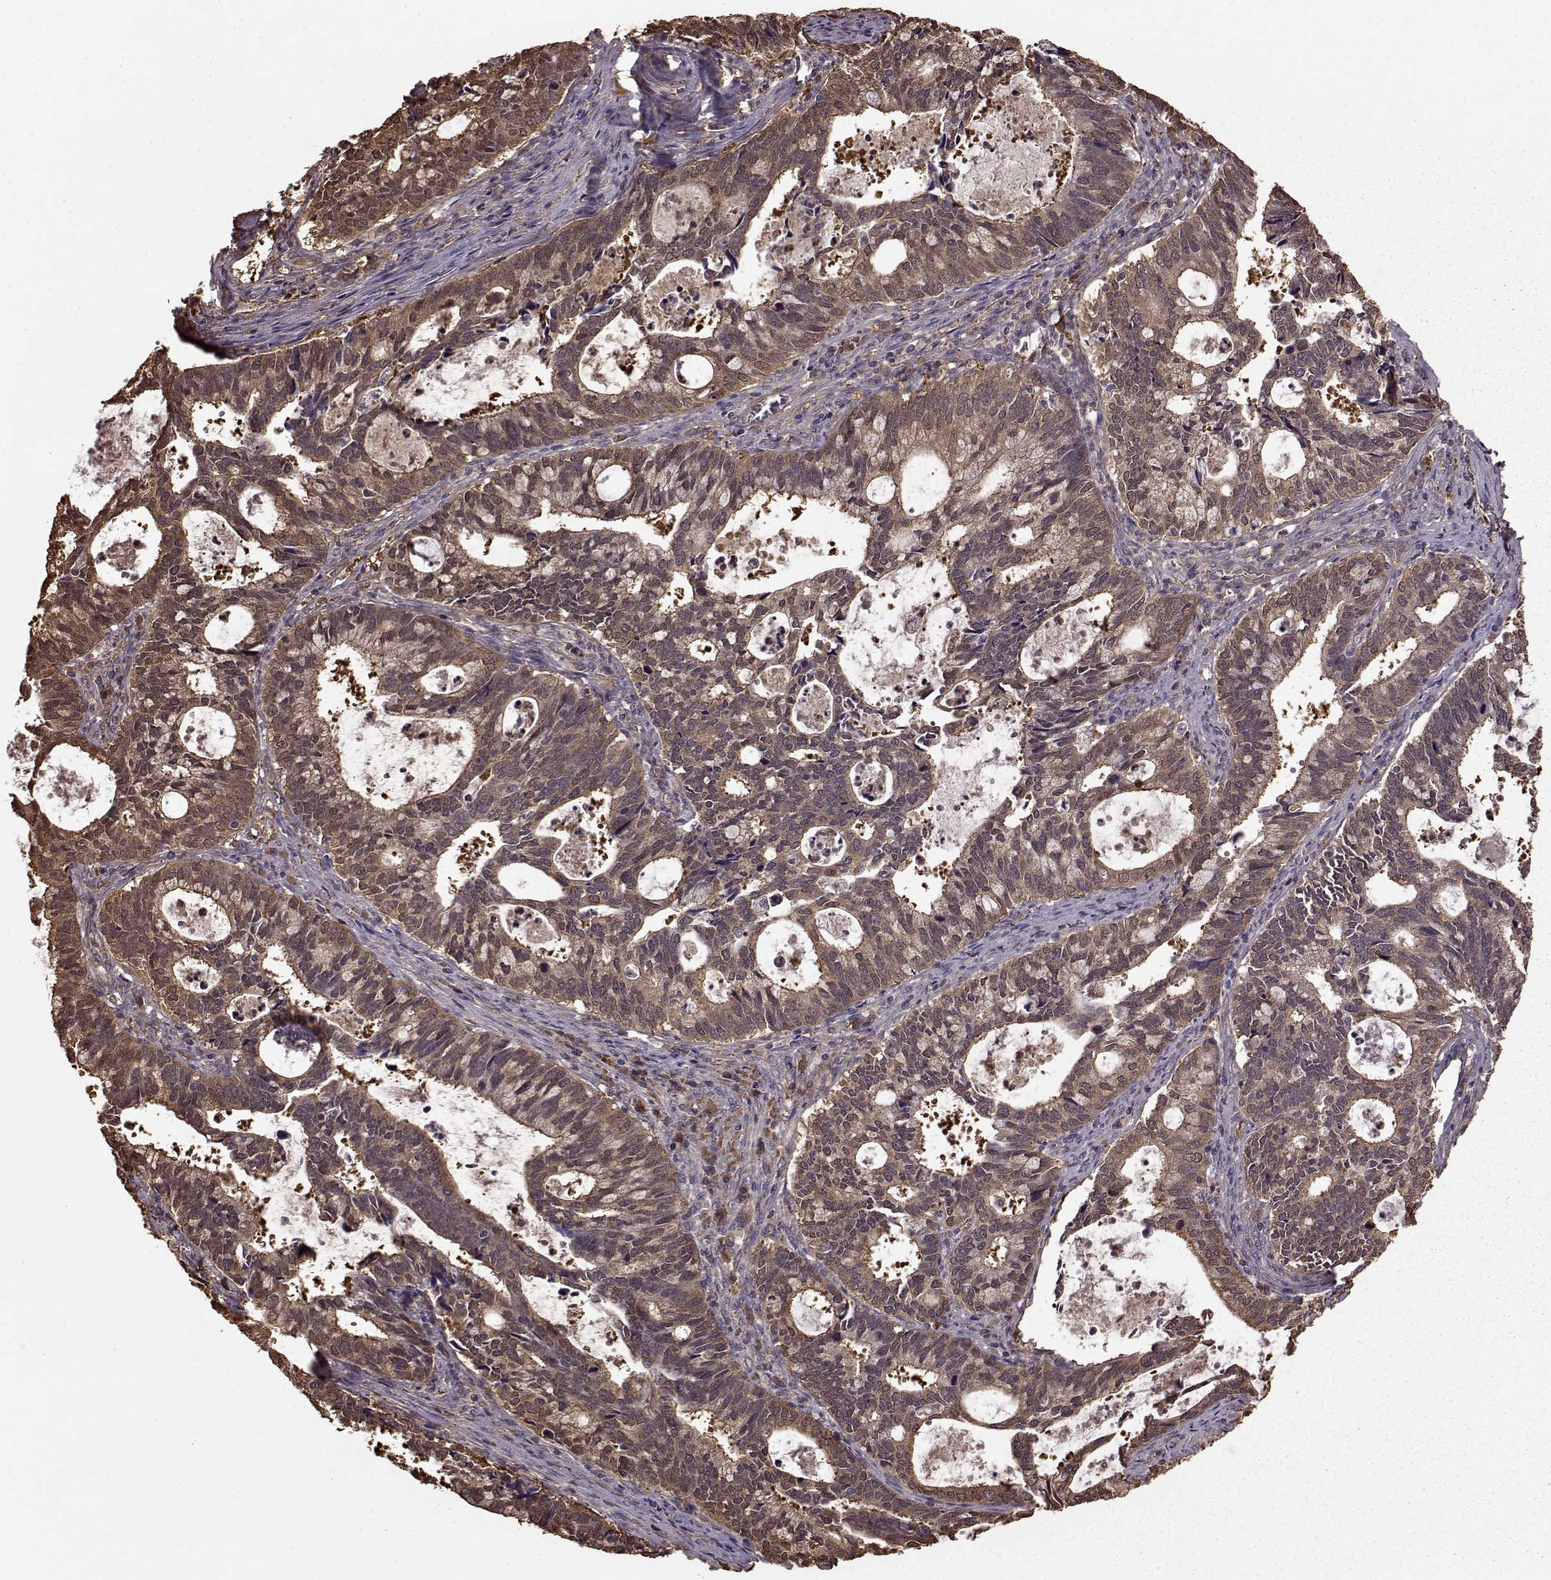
{"staining": {"intensity": "moderate", "quantity": "25%-75%", "location": "cytoplasmic/membranous"}, "tissue": "cervical cancer", "cell_type": "Tumor cells", "image_type": "cancer", "snomed": [{"axis": "morphology", "description": "Adenocarcinoma, NOS"}, {"axis": "topography", "description": "Cervix"}], "caption": "A high-resolution histopathology image shows IHC staining of cervical cancer (adenocarcinoma), which reveals moderate cytoplasmic/membranous positivity in approximately 25%-75% of tumor cells.", "gene": "NME1-NME2", "patient": {"sex": "female", "age": 42}}